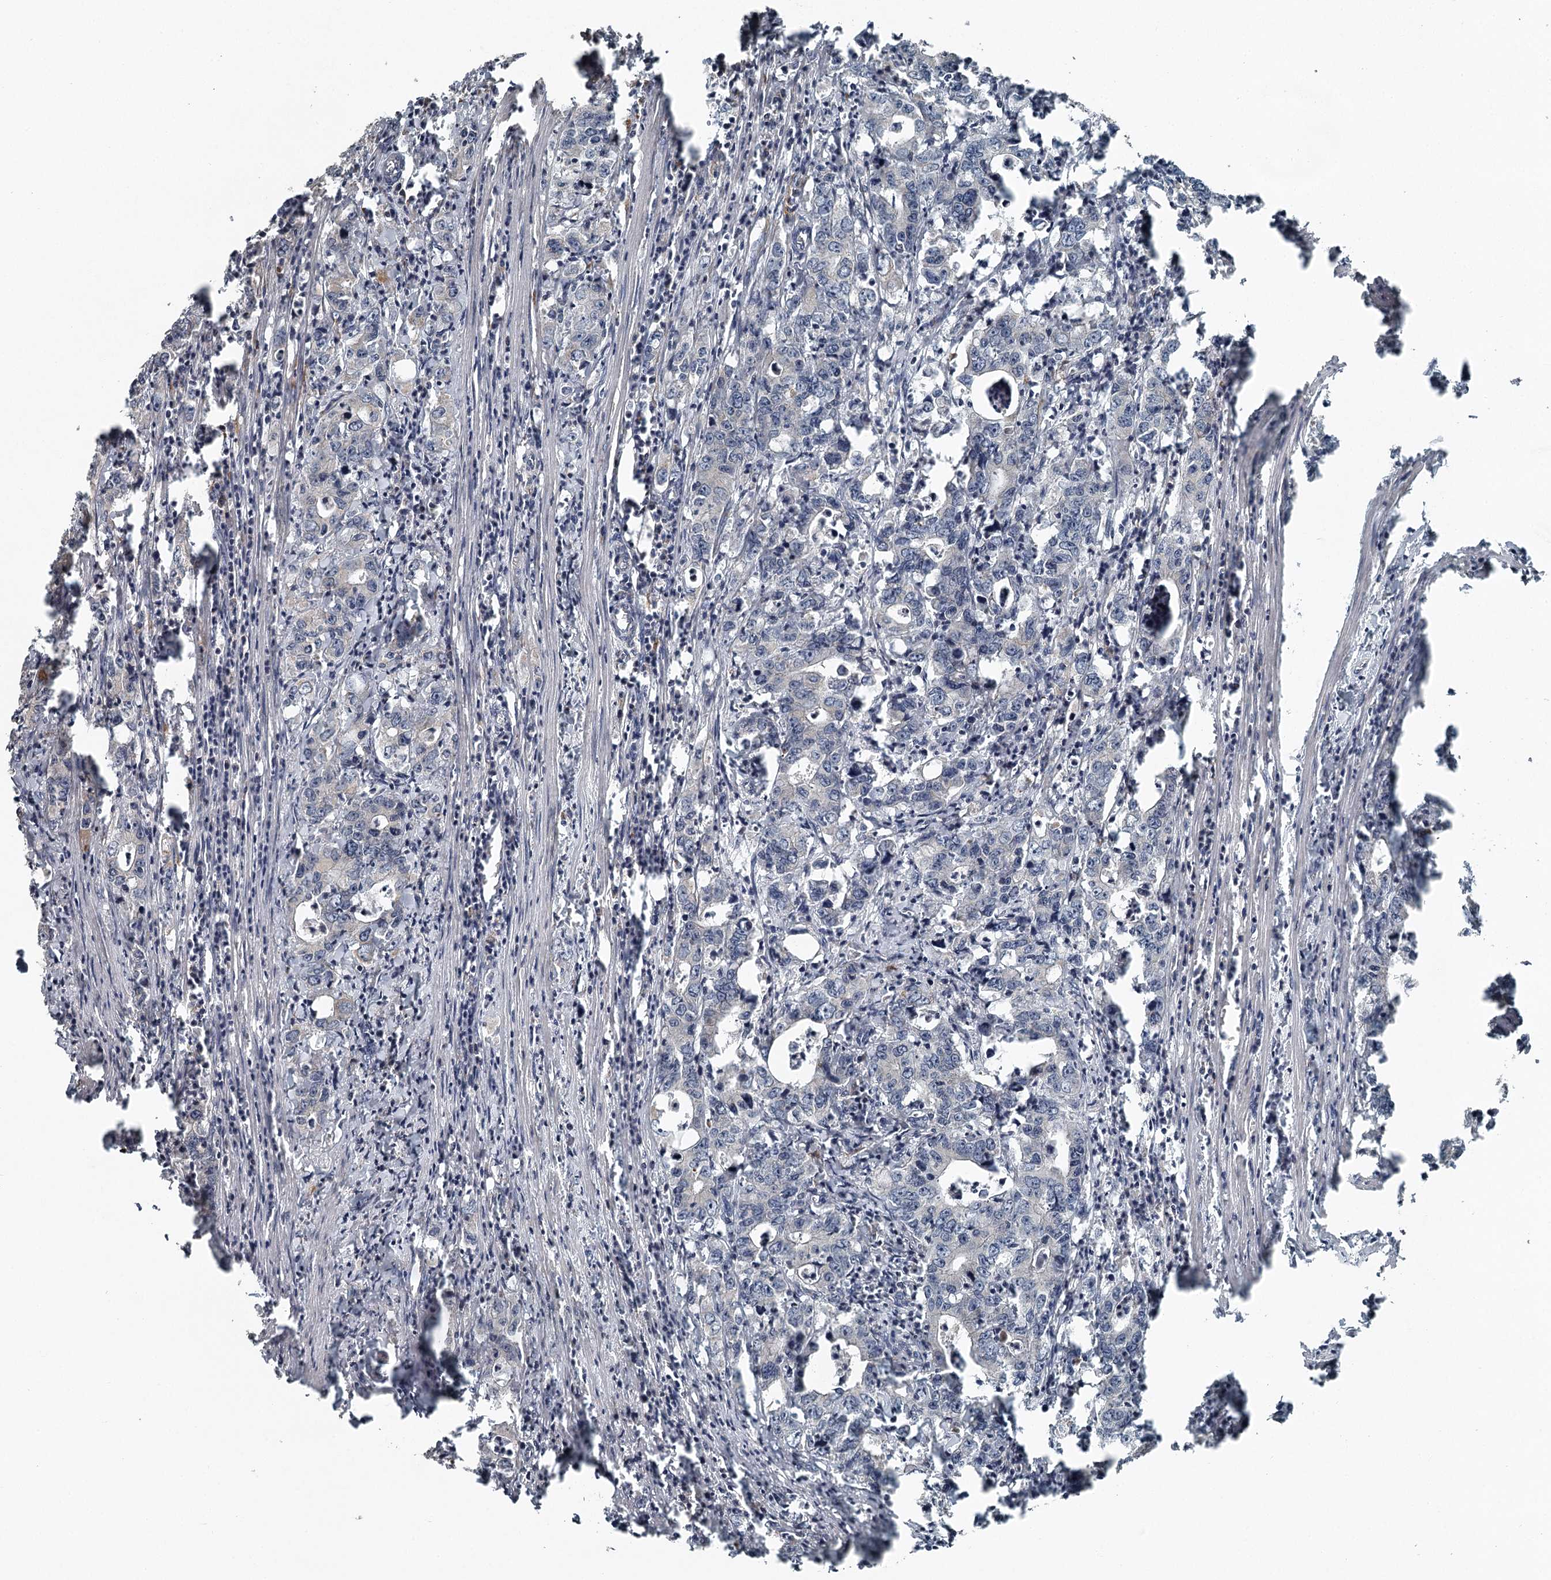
{"staining": {"intensity": "negative", "quantity": "none", "location": "none"}, "tissue": "colorectal cancer", "cell_type": "Tumor cells", "image_type": "cancer", "snomed": [{"axis": "morphology", "description": "Adenocarcinoma, NOS"}, {"axis": "topography", "description": "Colon"}], "caption": "DAB (3,3'-diaminobenzidine) immunohistochemical staining of human colorectal cancer (adenocarcinoma) exhibits no significant positivity in tumor cells.", "gene": "RASSF8", "patient": {"sex": "female", "age": 75}}